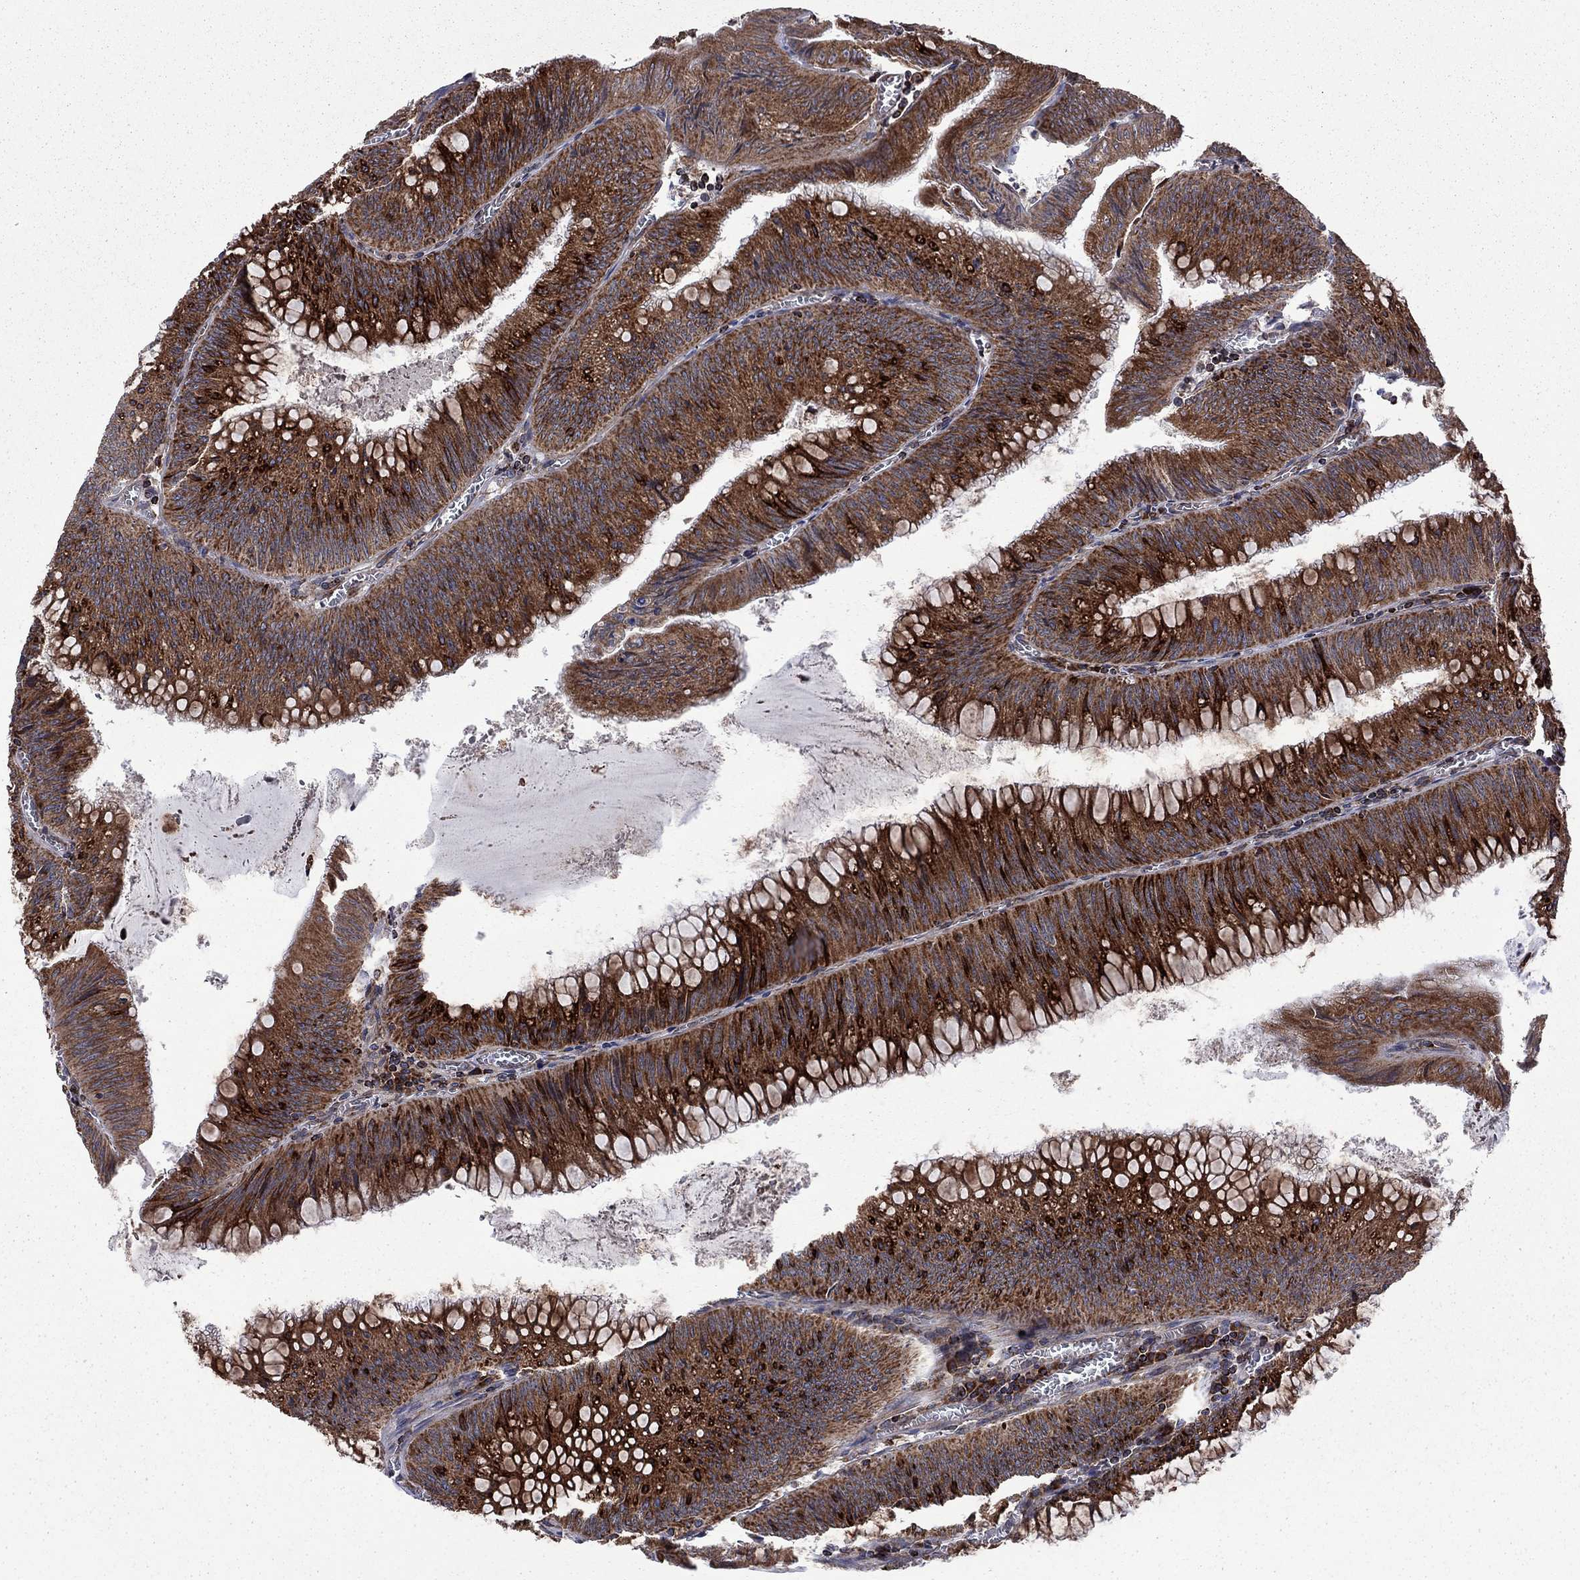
{"staining": {"intensity": "strong", "quantity": "25%-75%", "location": "cytoplasmic/membranous"}, "tissue": "colorectal cancer", "cell_type": "Tumor cells", "image_type": "cancer", "snomed": [{"axis": "morphology", "description": "Adenocarcinoma, NOS"}, {"axis": "topography", "description": "Rectum"}], "caption": "Adenocarcinoma (colorectal) stained with a protein marker shows strong staining in tumor cells.", "gene": "CLPTM1", "patient": {"sex": "female", "age": 72}}